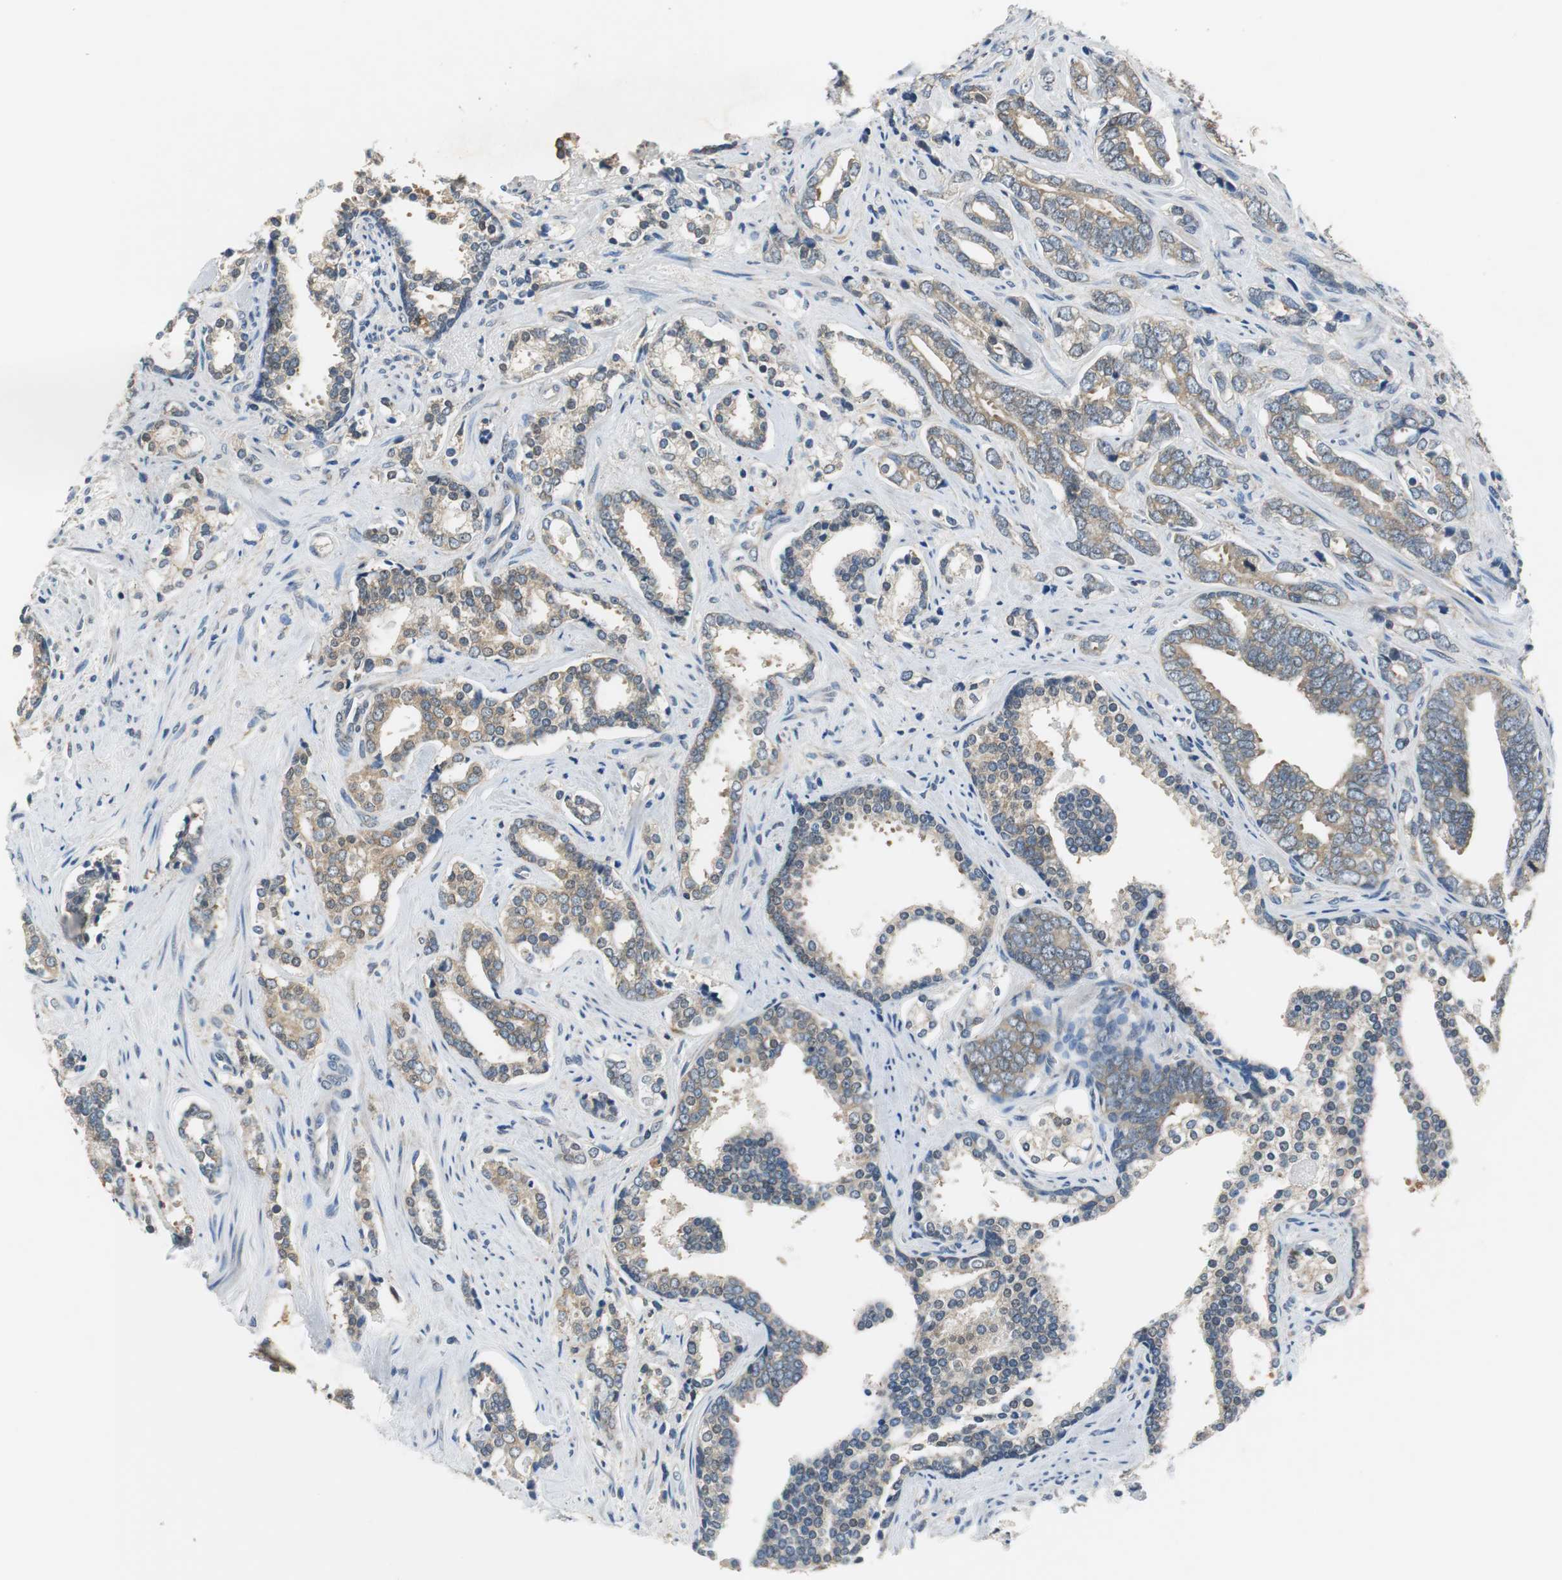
{"staining": {"intensity": "moderate", "quantity": ">75%", "location": "cytoplasmic/membranous"}, "tissue": "prostate cancer", "cell_type": "Tumor cells", "image_type": "cancer", "snomed": [{"axis": "morphology", "description": "Adenocarcinoma, High grade"}, {"axis": "topography", "description": "Prostate"}], "caption": "A high-resolution photomicrograph shows IHC staining of high-grade adenocarcinoma (prostate), which displays moderate cytoplasmic/membranous positivity in approximately >75% of tumor cells.", "gene": "CNOT3", "patient": {"sex": "male", "age": 67}}